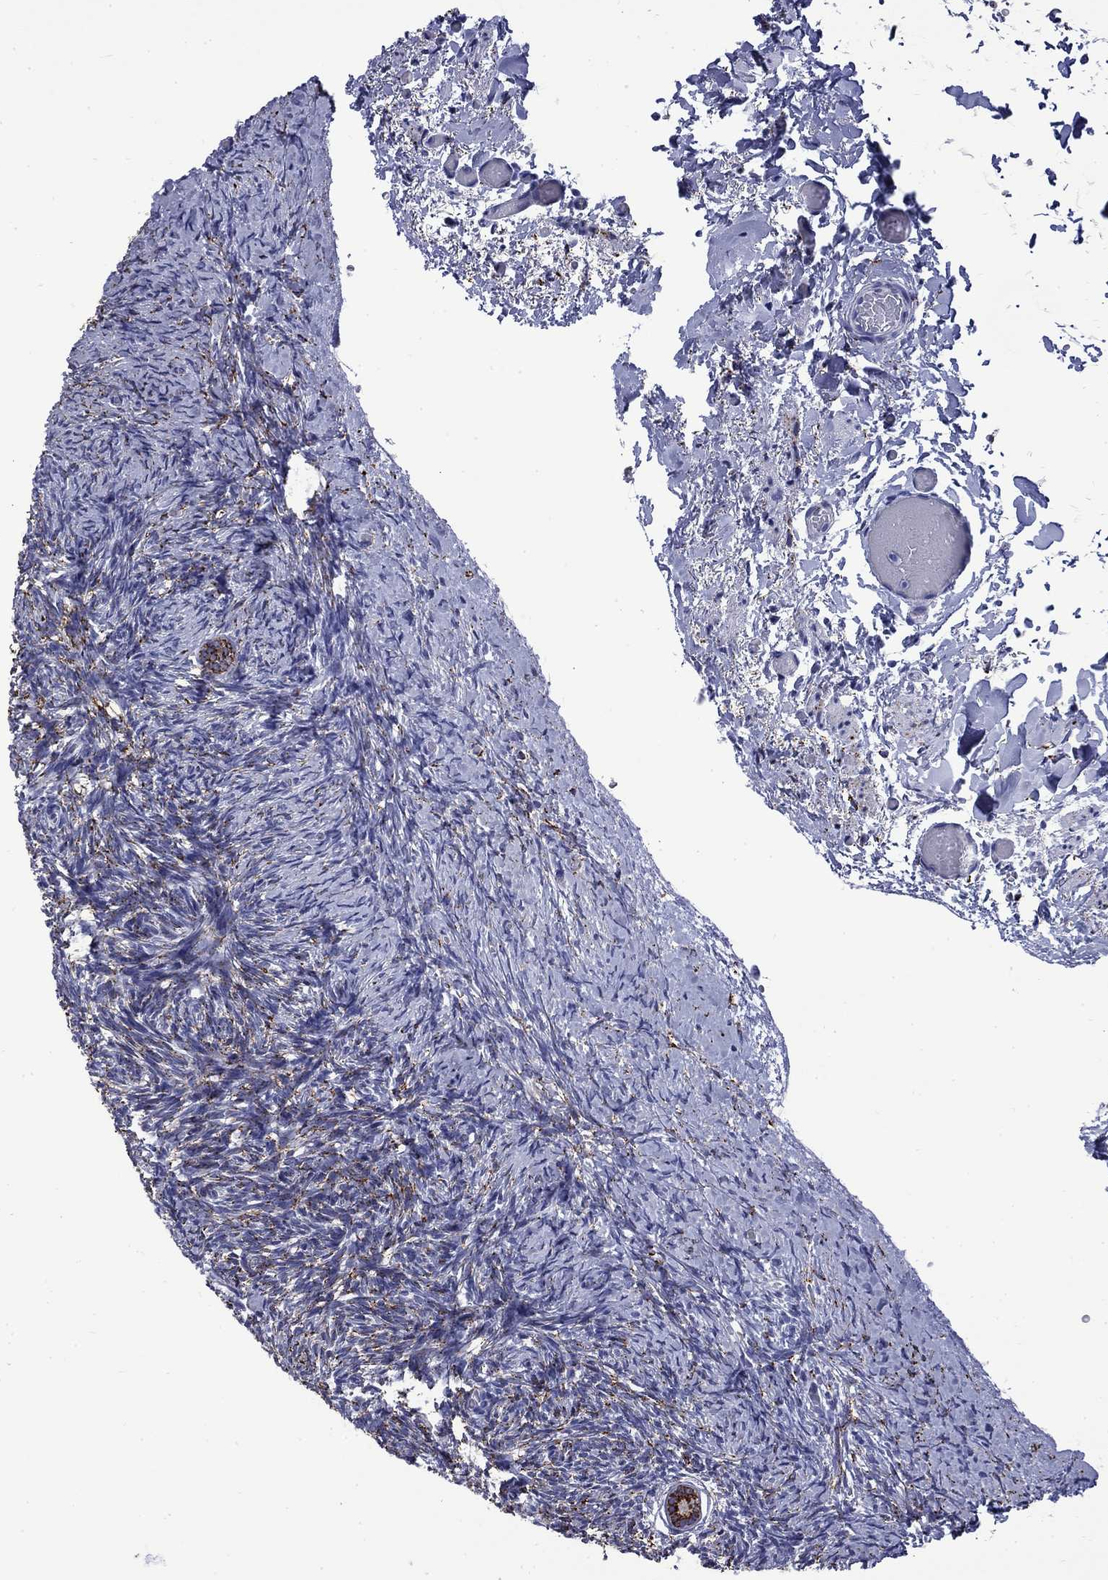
{"staining": {"intensity": "strong", "quantity": "25%-75%", "location": "cytoplasmic/membranous"}, "tissue": "ovary", "cell_type": "Follicle cells", "image_type": "normal", "snomed": [{"axis": "morphology", "description": "Normal tissue, NOS"}, {"axis": "topography", "description": "Ovary"}], "caption": "Immunohistochemical staining of benign human ovary reveals high levels of strong cytoplasmic/membranous positivity in approximately 25%-75% of follicle cells. (Stains: DAB (3,3'-diaminobenzidine) in brown, nuclei in blue, Microscopy: brightfield microscopy at high magnification).", "gene": "MGARP", "patient": {"sex": "female", "age": 39}}